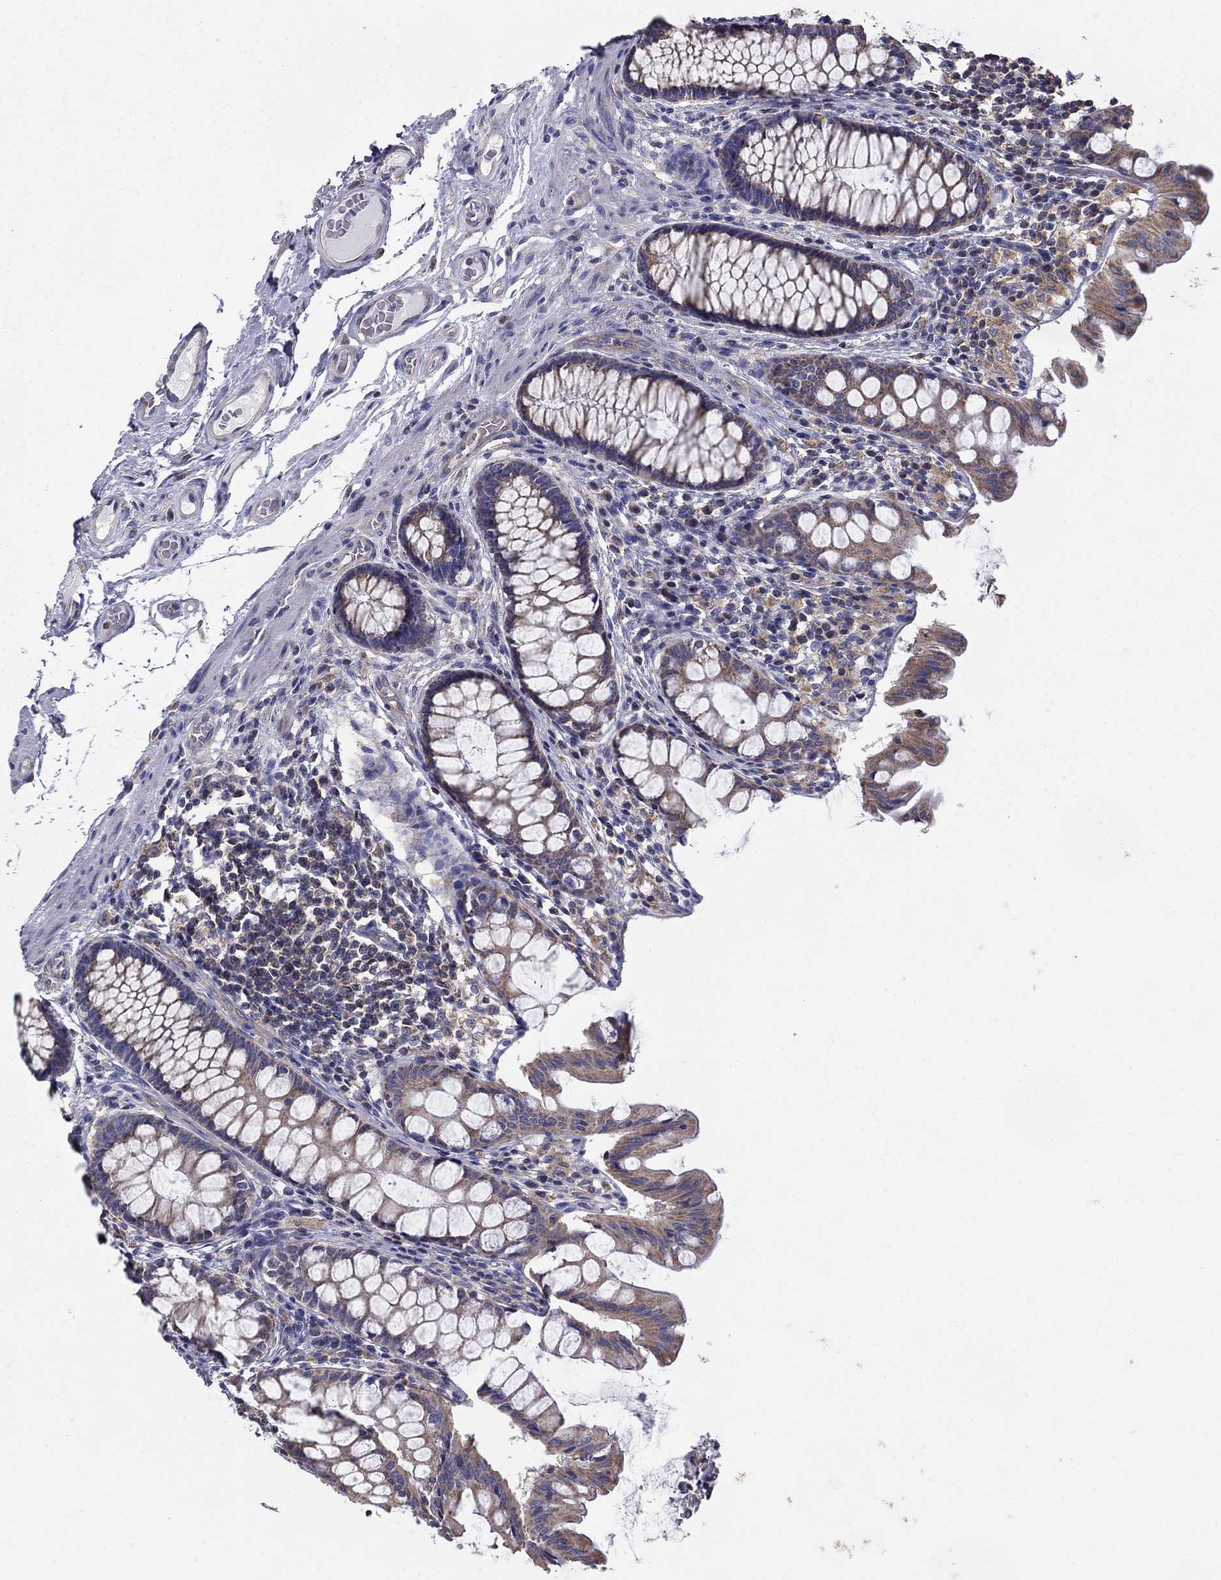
{"staining": {"intensity": "negative", "quantity": "none", "location": "none"}, "tissue": "colon", "cell_type": "Endothelial cells", "image_type": "normal", "snomed": [{"axis": "morphology", "description": "Normal tissue, NOS"}, {"axis": "topography", "description": "Colon"}], "caption": "Protein analysis of benign colon reveals no significant staining in endothelial cells.", "gene": "NME5", "patient": {"sex": "female", "age": 65}}